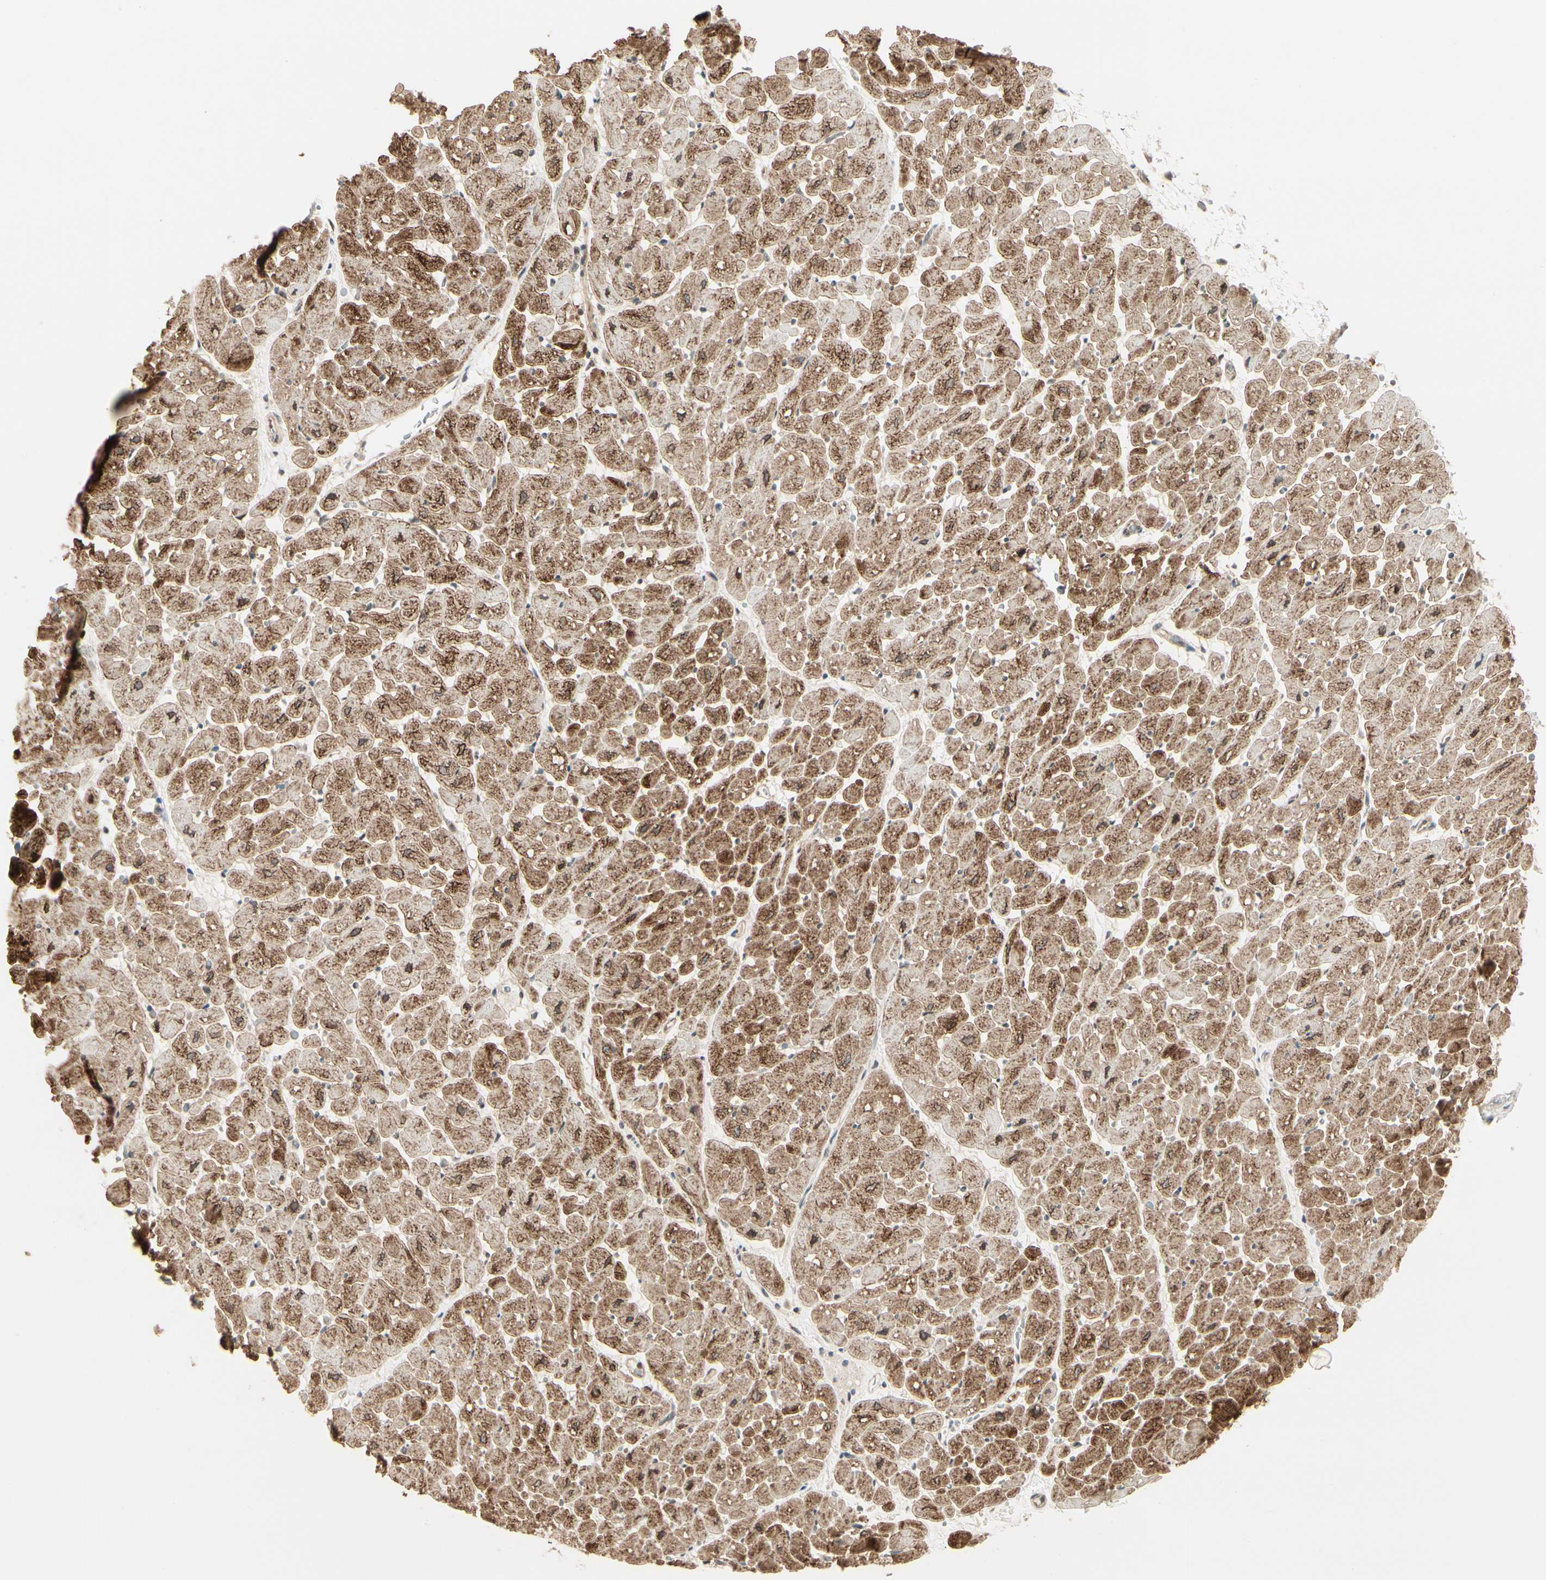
{"staining": {"intensity": "moderate", "quantity": ">75%", "location": "cytoplasmic/membranous"}, "tissue": "heart muscle", "cell_type": "Cardiomyocytes", "image_type": "normal", "snomed": [{"axis": "morphology", "description": "Normal tissue, NOS"}, {"axis": "topography", "description": "Heart"}], "caption": "Cardiomyocytes demonstrate medium levels of moderate cytoplasmic/membranous expression in approximately >75% of cells in unremarkable heart muscle.", "gene": "SVBP", "patient": {"sex": "male", "age": 45}}